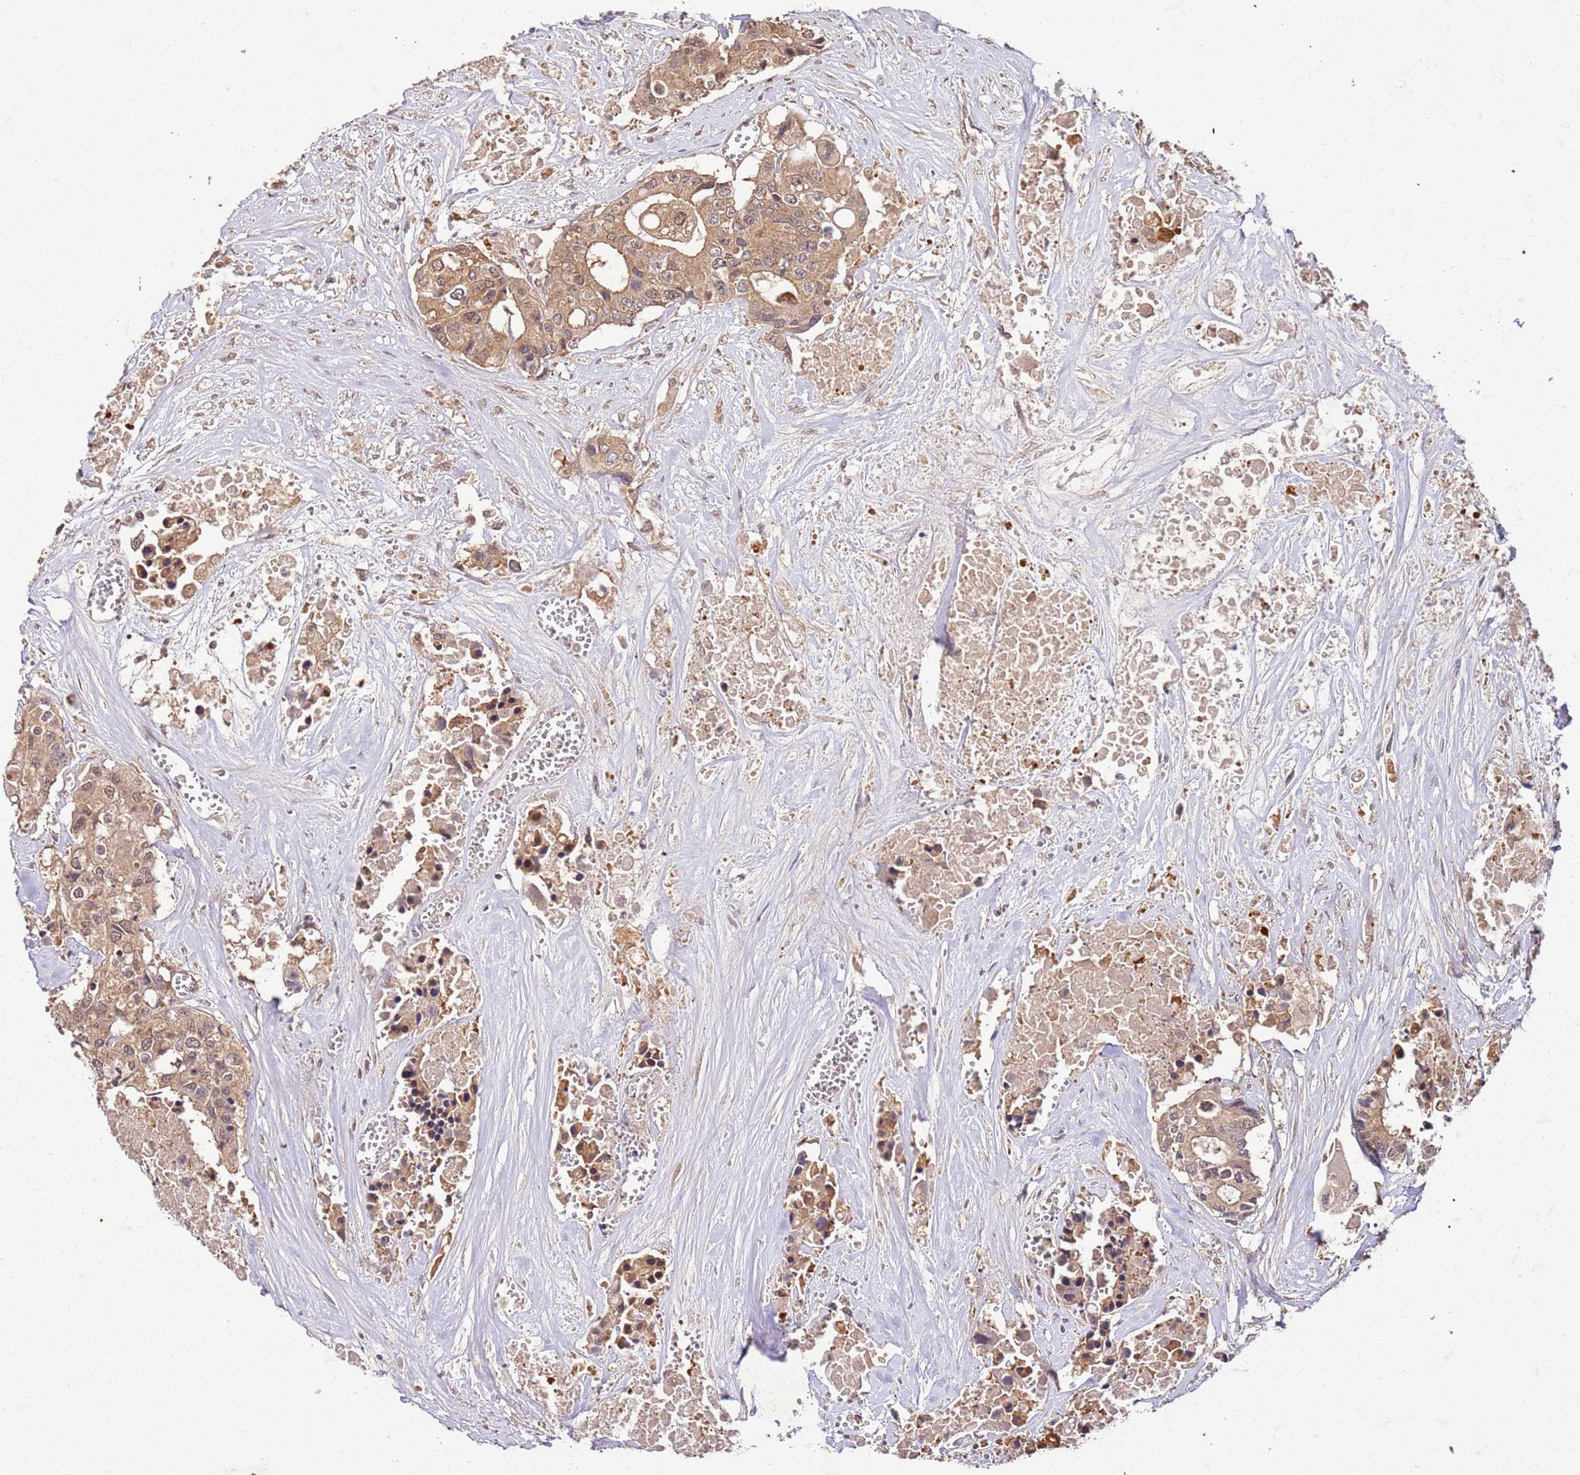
{"staining": {"intensity": "moderate", "quantity": ">75%", "location": "cytoplasmic/membranous,nuclear"}, "tissue": "colorectal cancer", "cell_type": "Tumor cells", "image_type": "cancer", "snomed": [{"axis": "morphology", "description": "Adenocarcinoma, NOS"}, {"axis": "topography", "description": "Colon"}], "caption": "Human colorectal cancer (adenocarcinoma) stained with a protein marker demonstrates moderate staining in tumor cells.", "gene": "UBE3A", "patient": {"sex": "male", "age": 77}}